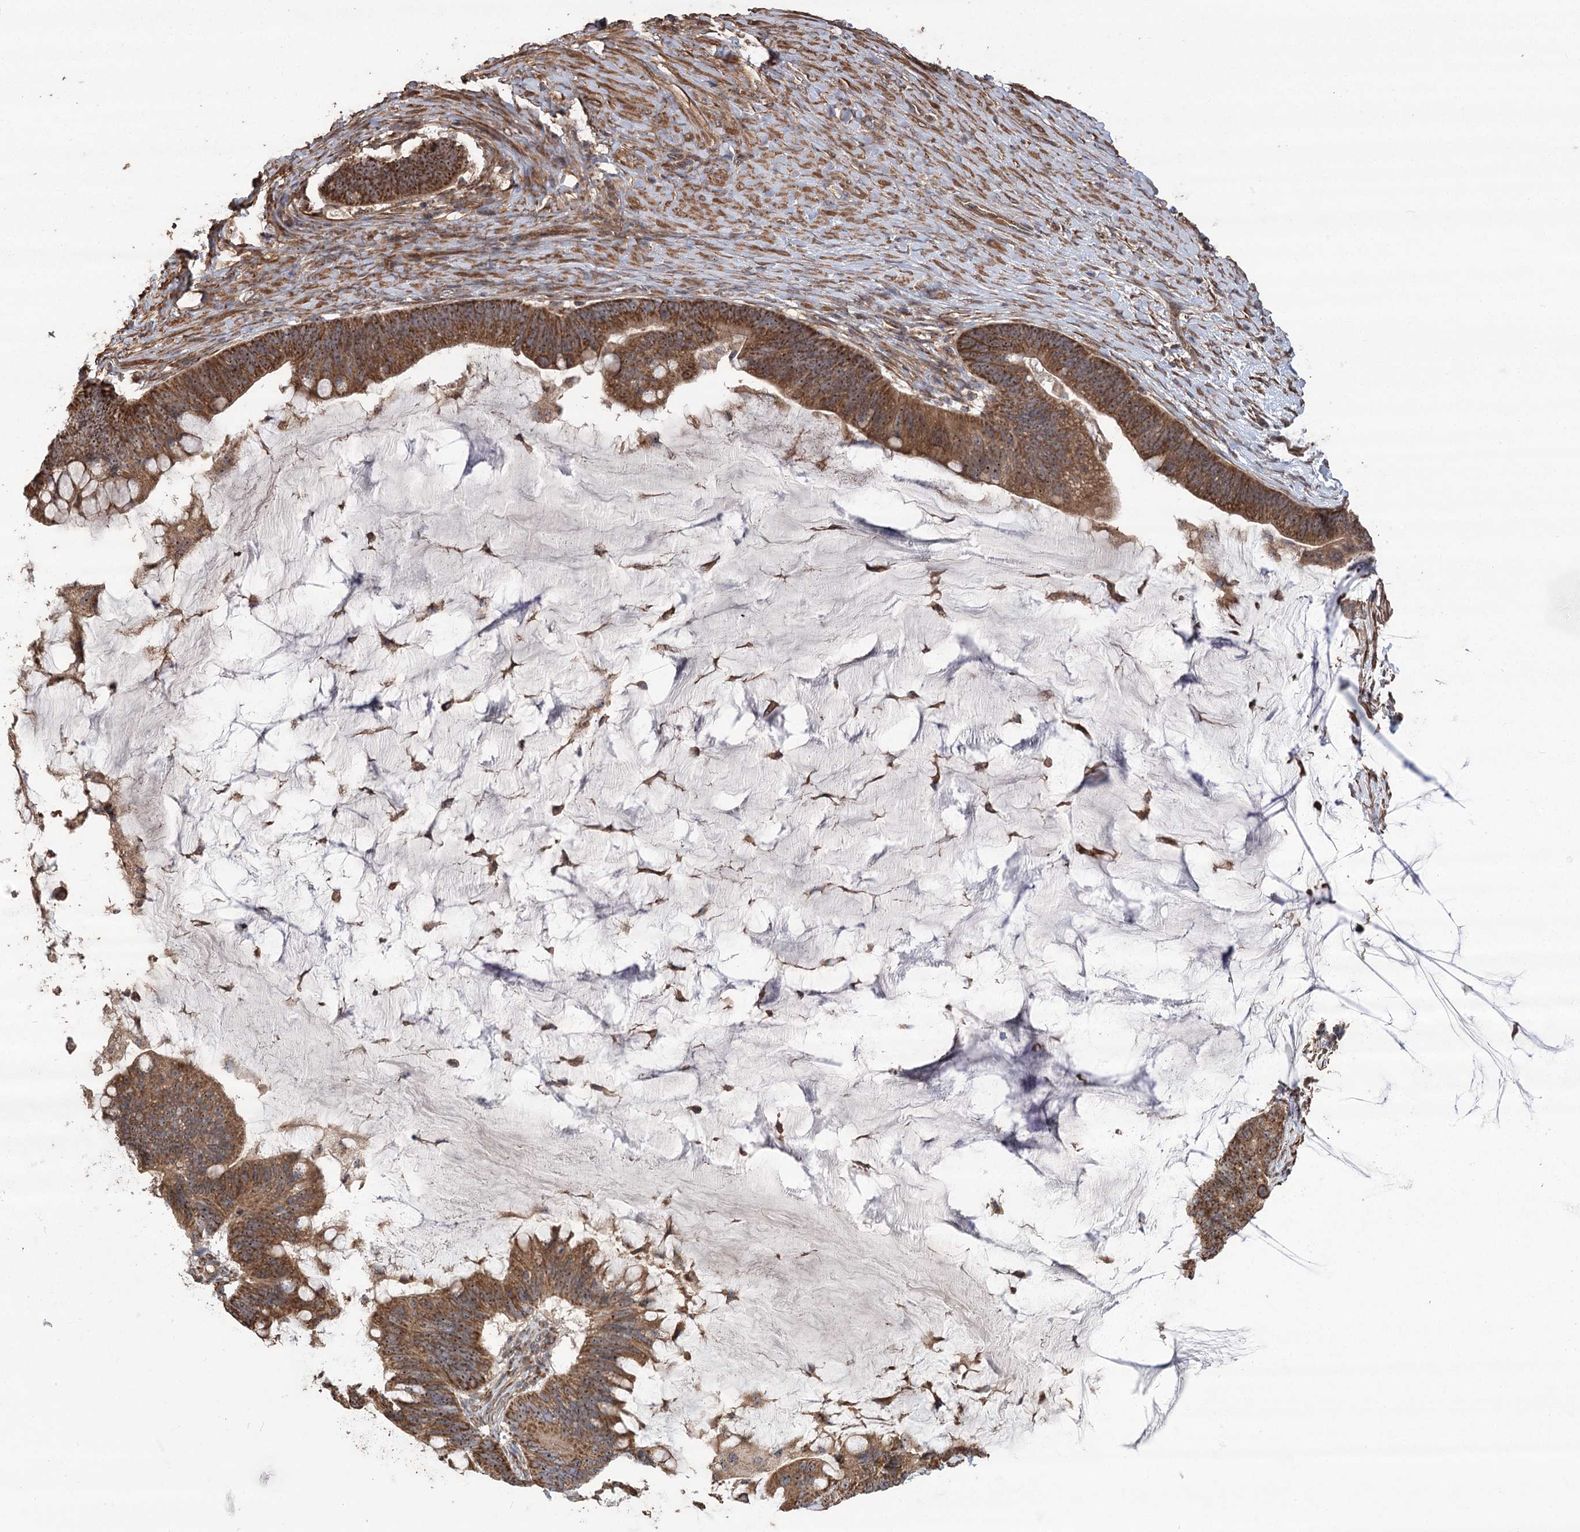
{"staining": {"intensity": "strong", "quantity": ">75%", "location": "cytoplasmic/membranous,nuclear"}, "tissue": "ovarian cancer", "cell_type": "Tumor cells", "image_type": "cancer", "snomed": [{"axis": "morphology", "description": "Cystadenocarcinoma, mucinous, NOS"}, {"axis": "topography", "description": "Ovary"}], "caption": "A brown stain highlights strong cytoplasmic/membranous and nuclear positivity of a protein in ovarian mucinous cystadenocarcinoma tumor cells.", "gene": "RWDD4", "patient": {"sex": "female", "age": 61}}